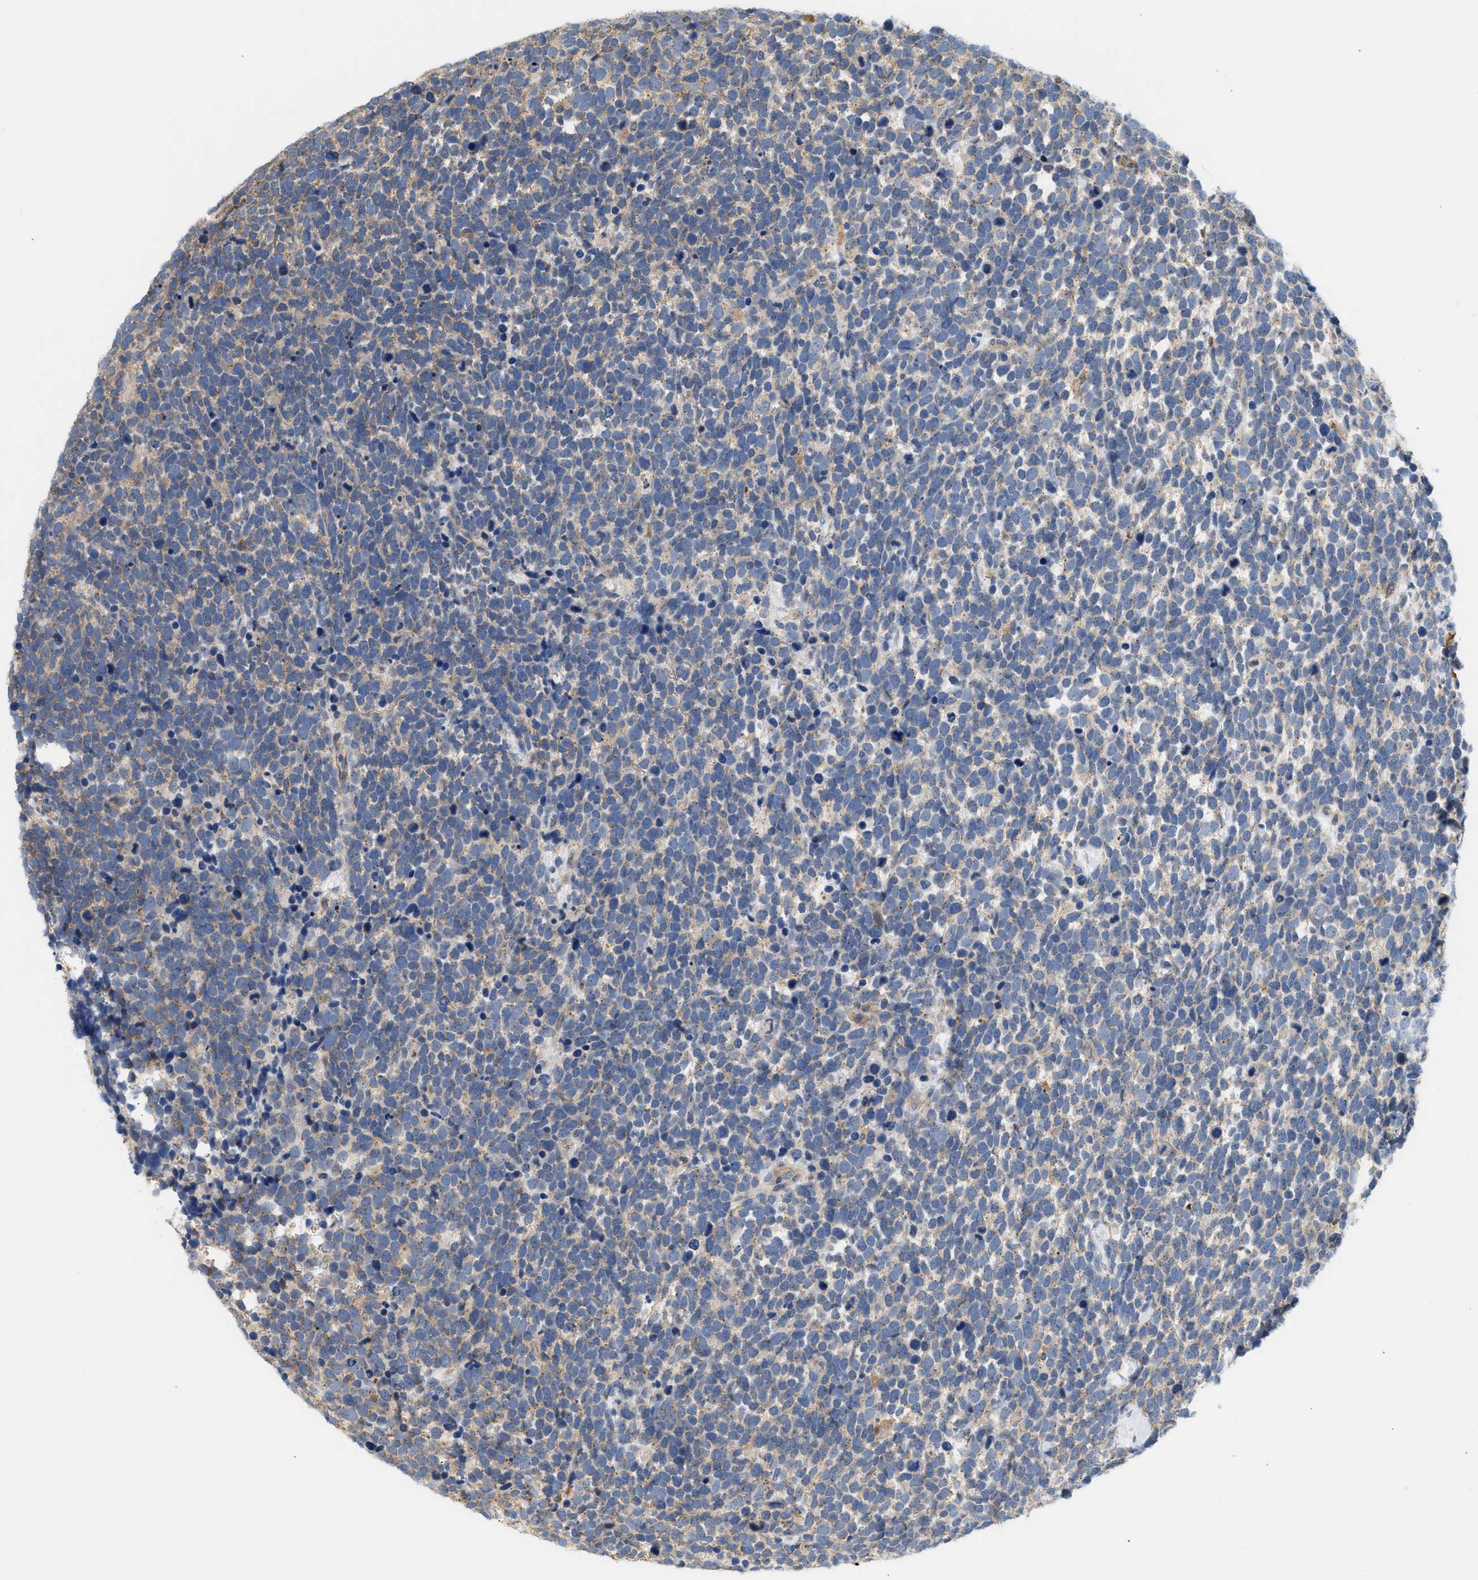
{"staining": {"intensity": "weak", "quantity": "<25%", "location": "cytoplasmic/membranous"}, "tissue": "urothelial cancer", "cell_type": "Tumor cells", "image_type": "cancer", "snomed": [{"axis": "morphology", "description": "Urothelial carcinoma, High grade"}, {"axis": "topography", "description": "Urinary bladder"}], "caption": "Immunohistochemistry of high-grade urothelial carcinoma shows no positivity in tumor cells.", "gene": "CTXN1", "patient": {"sex": "female", "age": 82}}